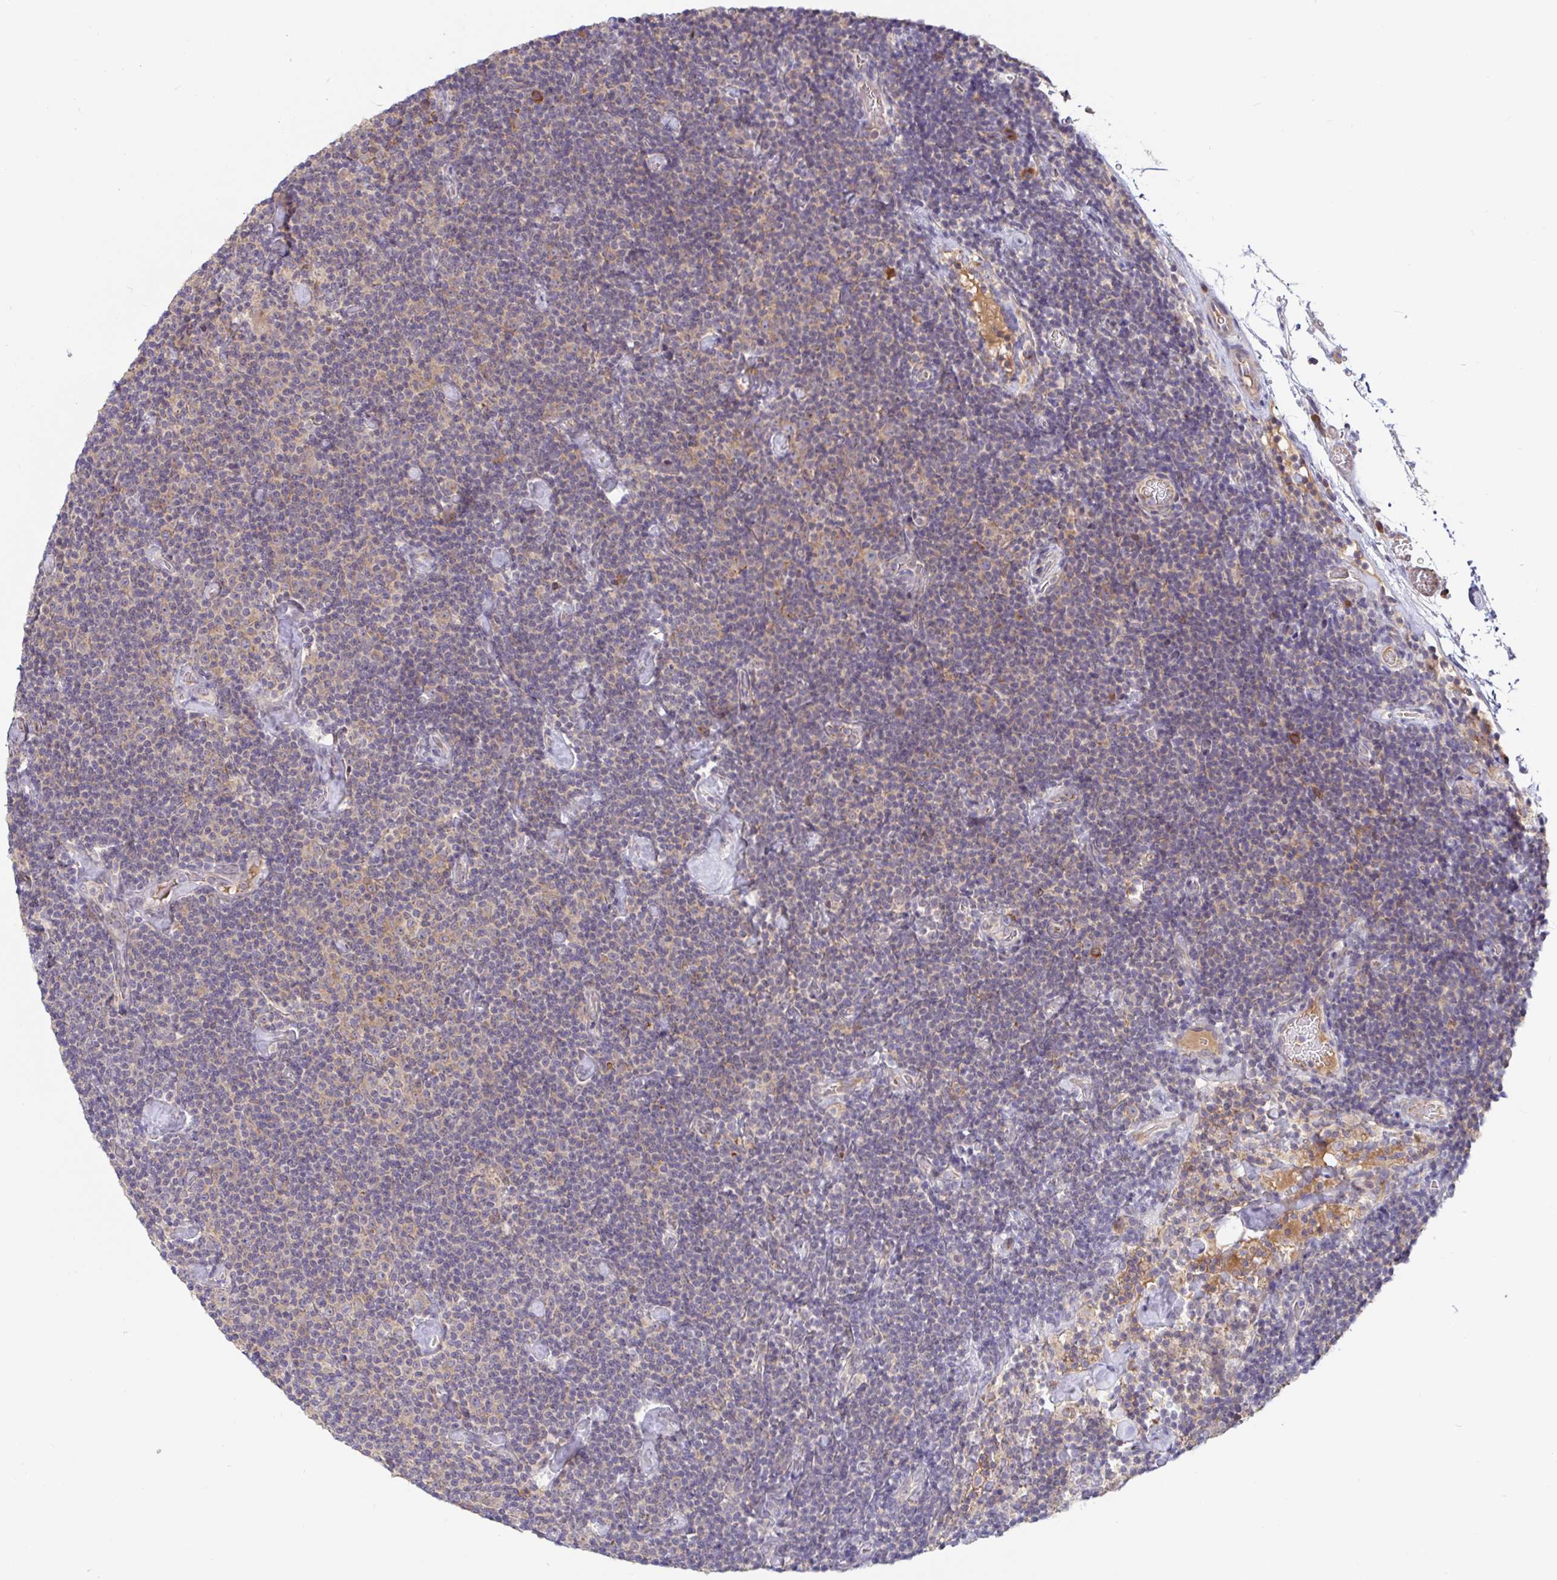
{"staining": {"intensity": "weak", "quantity": "<25%", "location": "cytoplasmic/membranous"}, "tissue": "lymphoma", "cell_type": "Tumor cells", "image_type": "cancer", "snomed": [{"axis": "morphology", "description": "Malignant lymphoma, non-Hodgkin's type, Low grade"}, {"axis": "topography", "description": "Lymph node"}], "caption": "DAB (3,3'-diaminobenzidine) immunohistochemical staining of malignant lymphoma, non-Hodgkin's type (low-grade) displays no significant positivity in tumor cells.", "gene": "LARP1", "patient": {"sex": "male", "age": 81}}